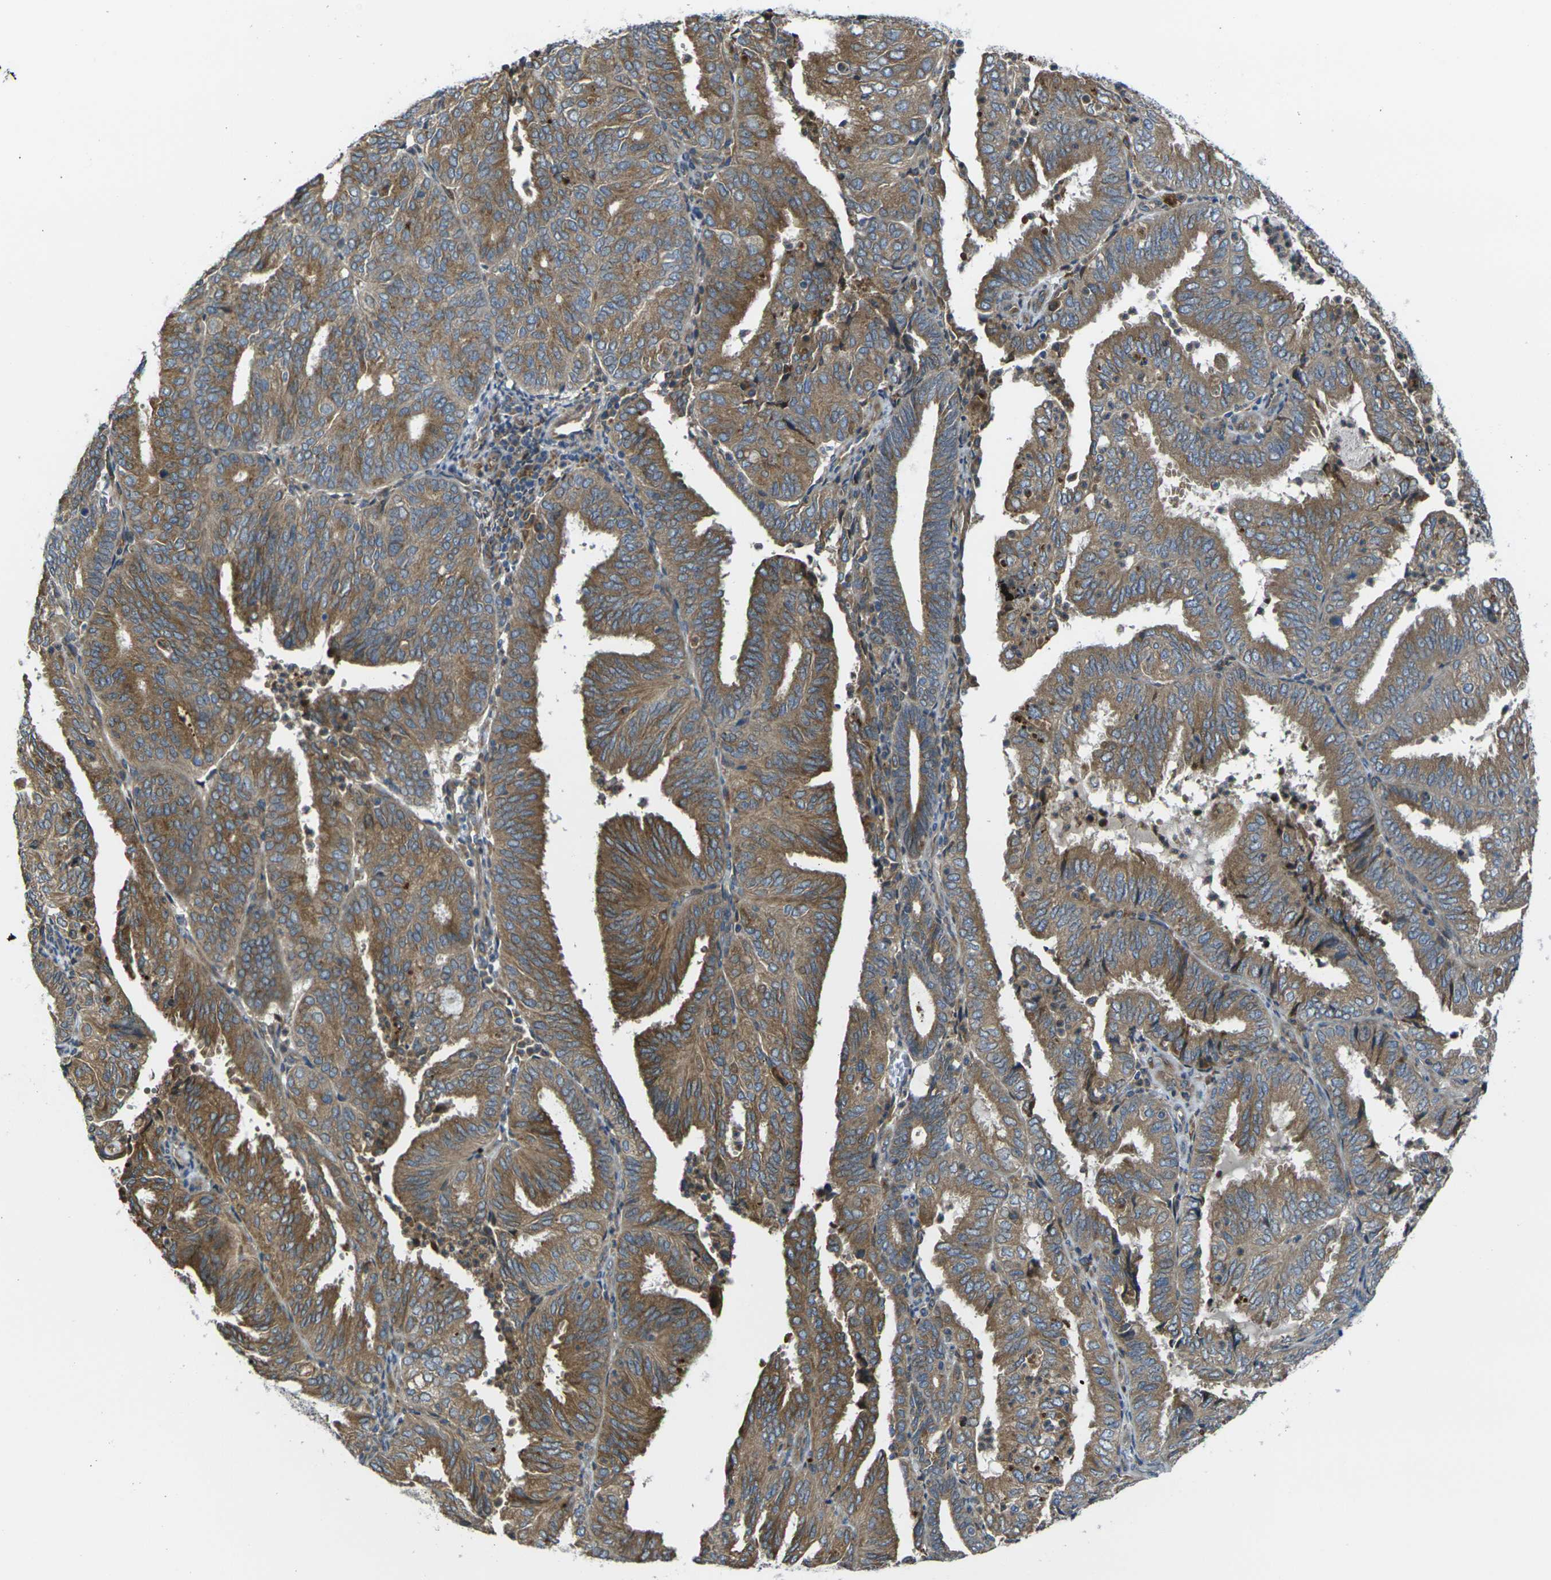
{"staining": {"intensity": "moderate", "quantity": ">75%", "location": "cytoplasmic/membranous"}, "tissue": "endometrial cancer", "cell_type": "Tumor cells", "image_type": "cancer", "snomed": [{"axis": "morphology", "description": "Adenocarcinoma, NOS"}, {"axis": "topography", "description": "Uterus"}], "caption": "An immunohistochemistry photomicrograph of neoplastic tissue is shown. Protein staining in brown highlights moderate cytoplasmic/membranous positivity in endometrial adenocarcinoma within tumor cells. (DAB (3,3'-diaminobenzidine) IHC with brightfield microscopy, high magnification).", "gene": "FZD1", "patient": {"sex": "female", "age": 60}}